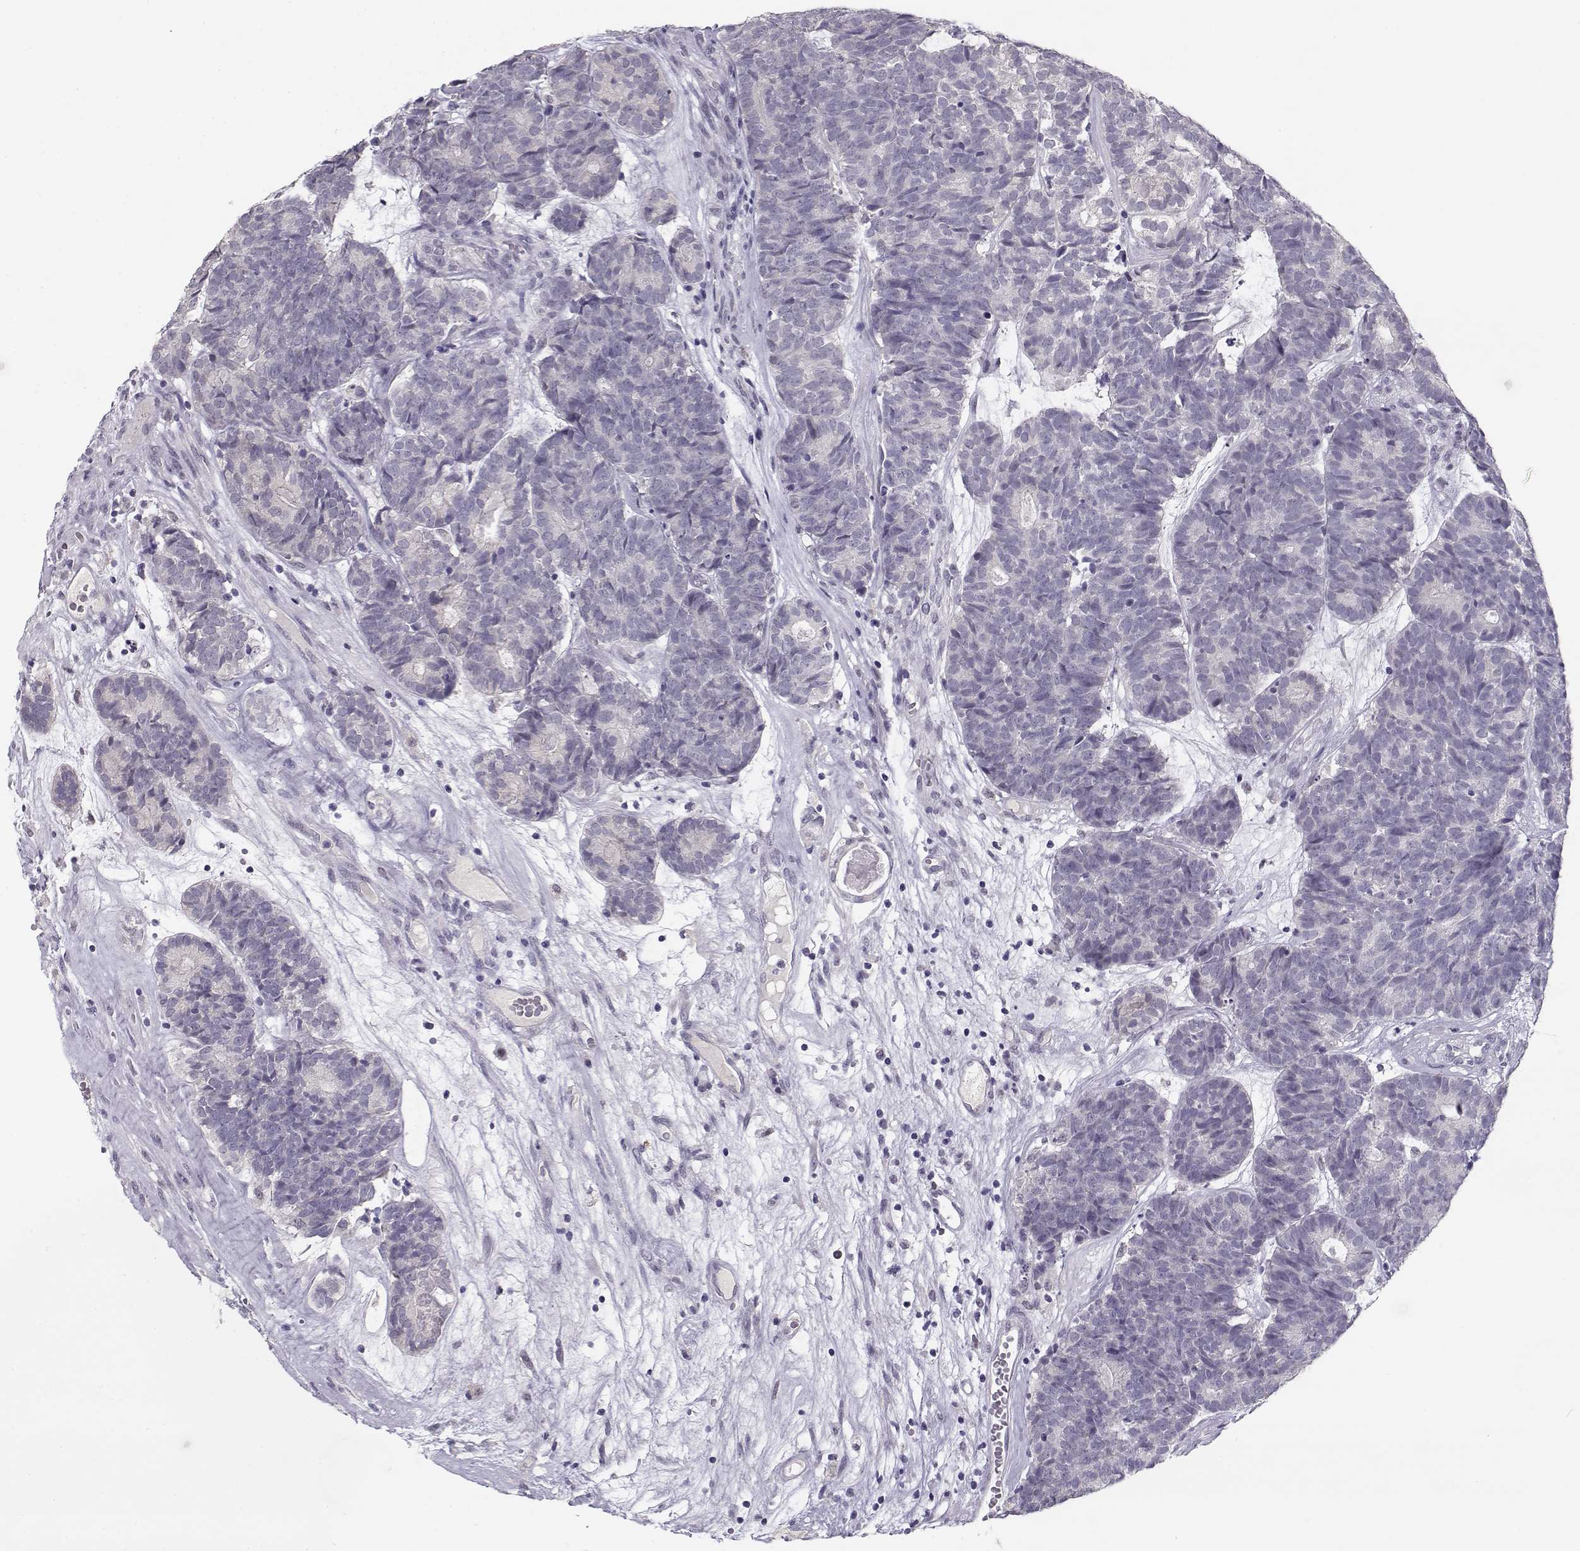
{"staining": {"intensity": "negative", "quantity": "none", "location": "none"}, "tissue": "head and neck cancer", "cell_type": "Tumor cells", "image_type": "cancer", "snomed": [{"axis": "morphology", "description": "Adenocarcinoma, NOS"}, {"axis": "topography", "description": "Head-Neck"}], "caption": "This photomicrograph is of head and neck cancer (adenocarcinoma) stained with IHC to label a protein in brown with the nuclei are counter-stained blue. There is no positivity in tumor cells.", "gene": "C16orf86", "patient": {"sex": "female", "age": 81}}